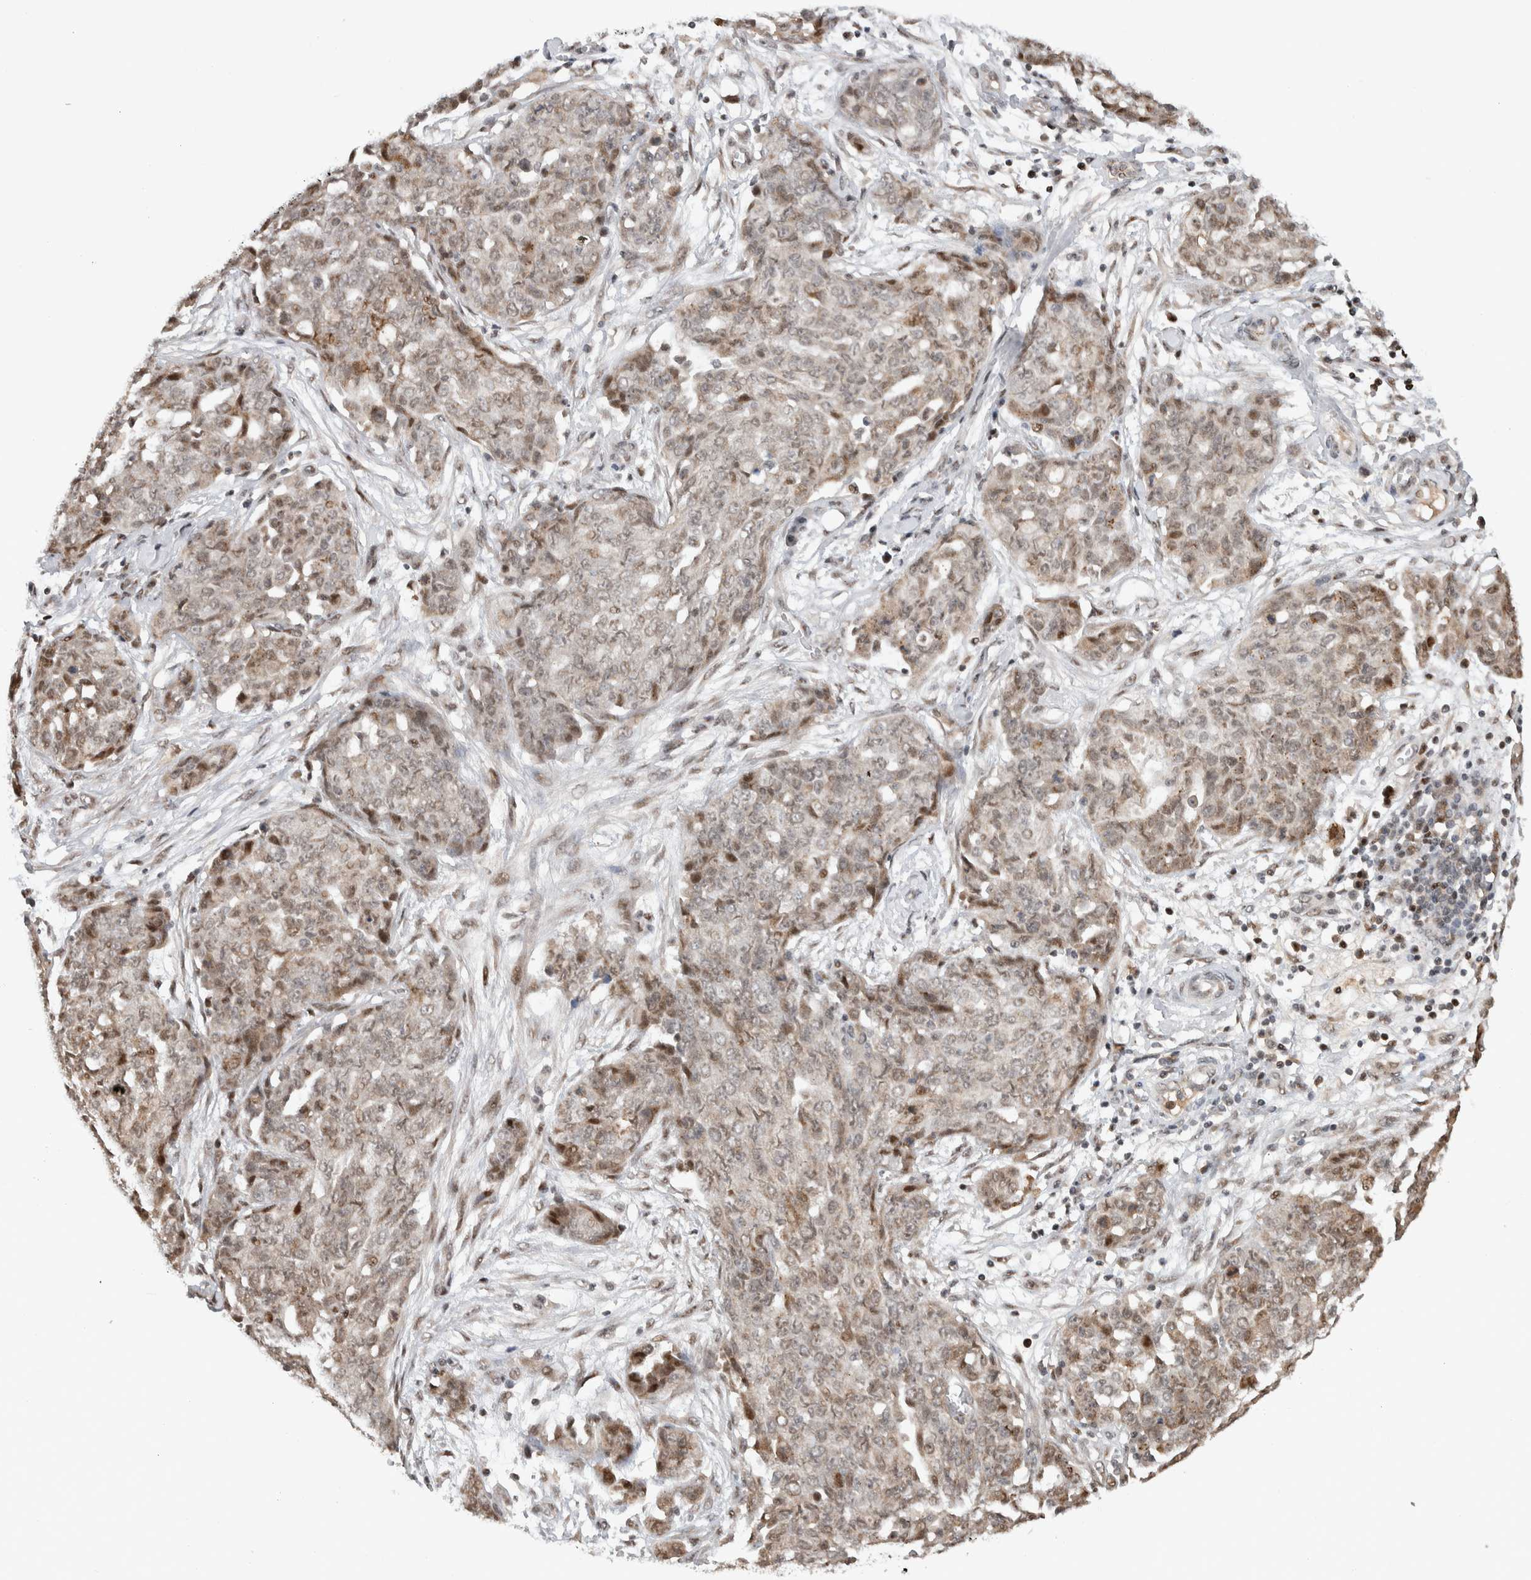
{"staining": {"intensity": "weak", "quantity": "25%-75%", "location": "nuclear"}, "tissue": "ovarian cancer", "cell_type": "Tumor cells", "image_type": "cancer", "snomed": [{"axis": "morphology", "description": "Cystadenocarcinoma, serous, NOS"}, {"axis": "topography", "description": "Soft tissue"}, {"axis": "topography", "description": "Ovary"}], "caption": "About 25%-75% of tumor cells in serous cystadenocarcinoma (ovarian) show weak nuclear protein staining as visualized by brown immunohistochemical staining.", "gene": "ZNF521", "patient": {"sex": "female", "age": 57}}